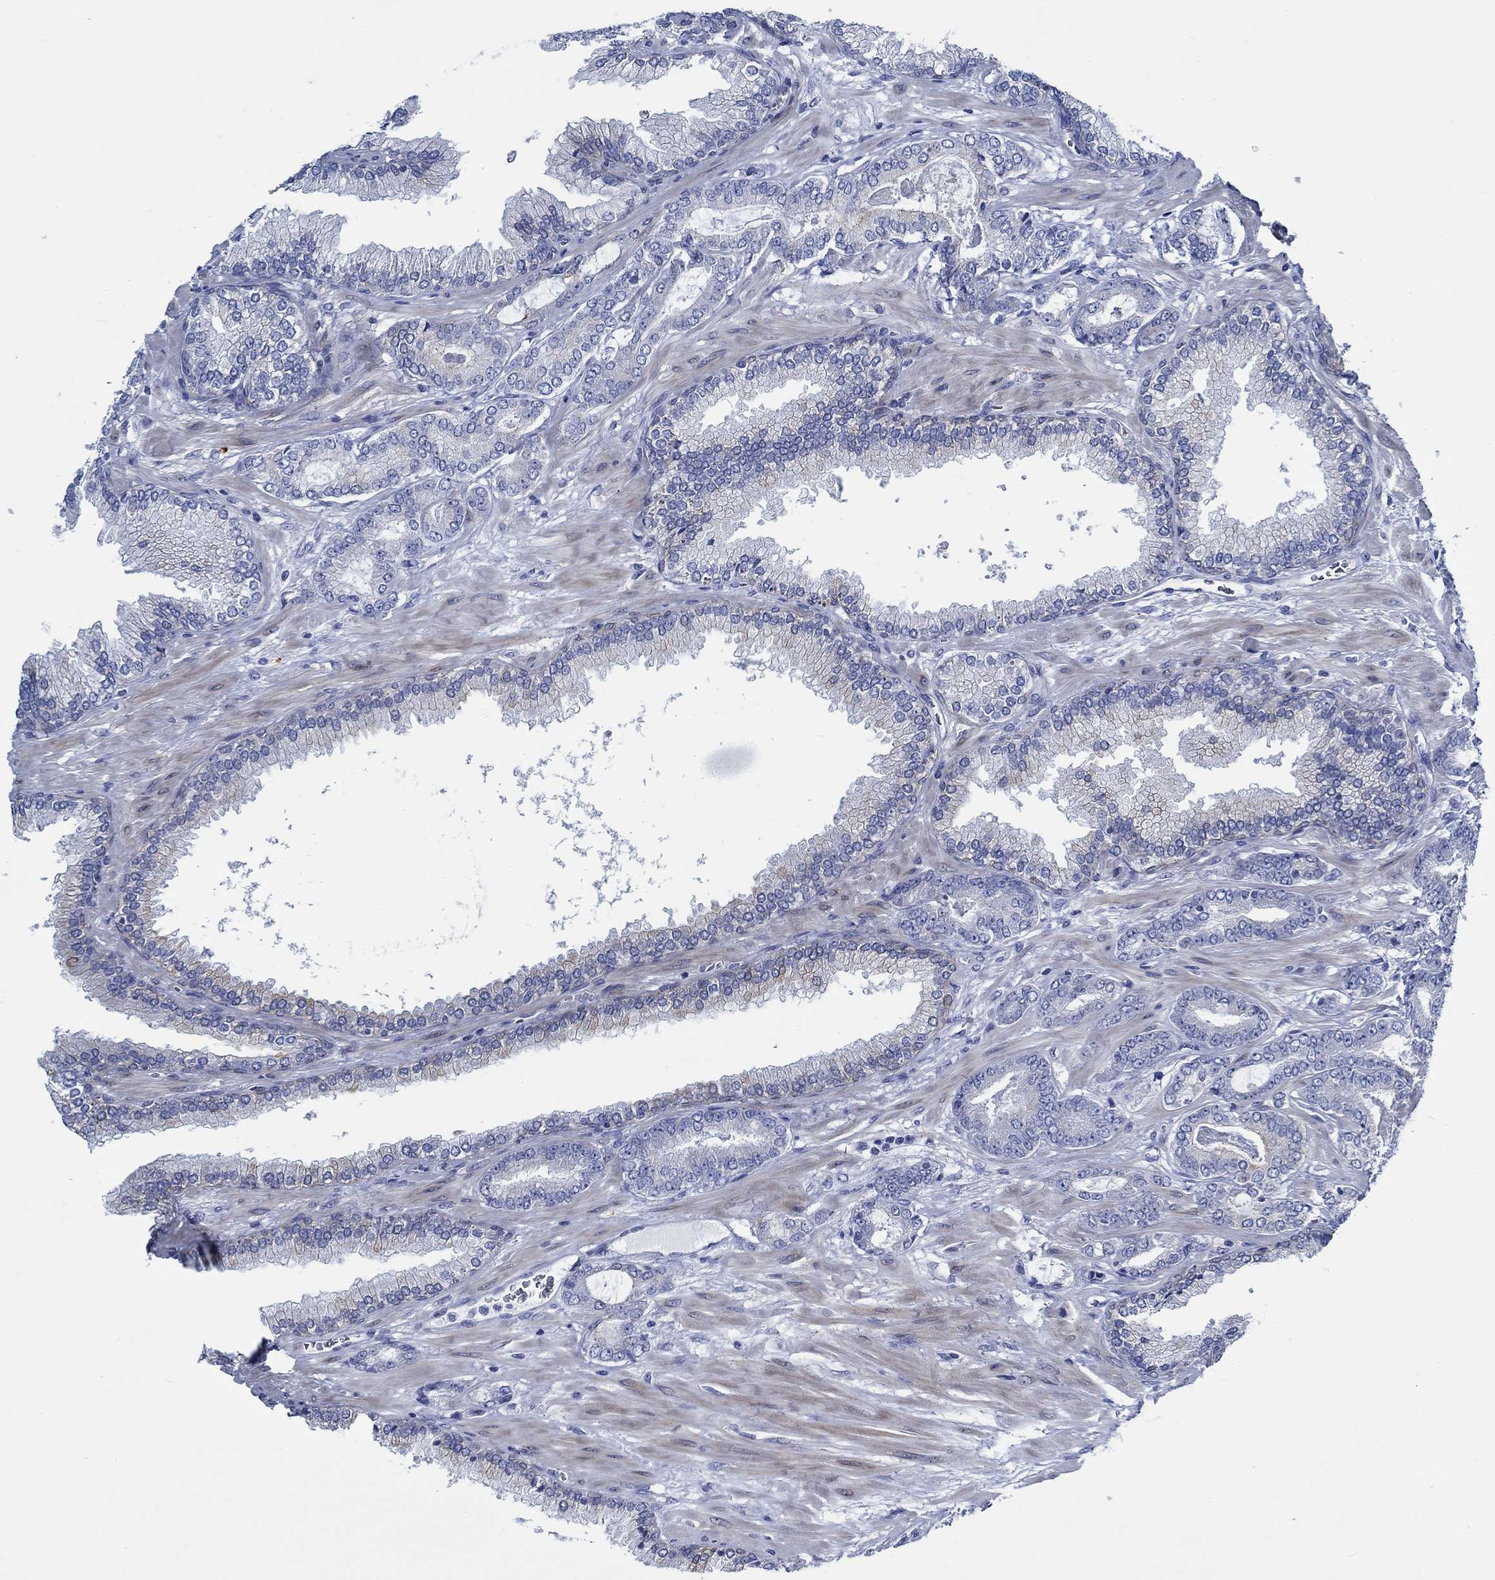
{"staining": {"intensity": "negative", "quantity": "none", "location": "none"}, "tissue": "prostate cancer", "cell_type": "Tumor cells", "image_type": "cancer", "snomed": [{"axis": "morphology", "description": "Adenocarcinoma, Low grade"}, {"axis": "topography", "description": "Prostate"}], "caption": "DAB (3,3'-diaminobenzidine) immunohistochemical staining of adenocarcinoma (low-grade) (prostate) exhibits no significant expression in tumor cells.", "gene": "SVEP1", "patient": {"sex": "male", "age": 69}}